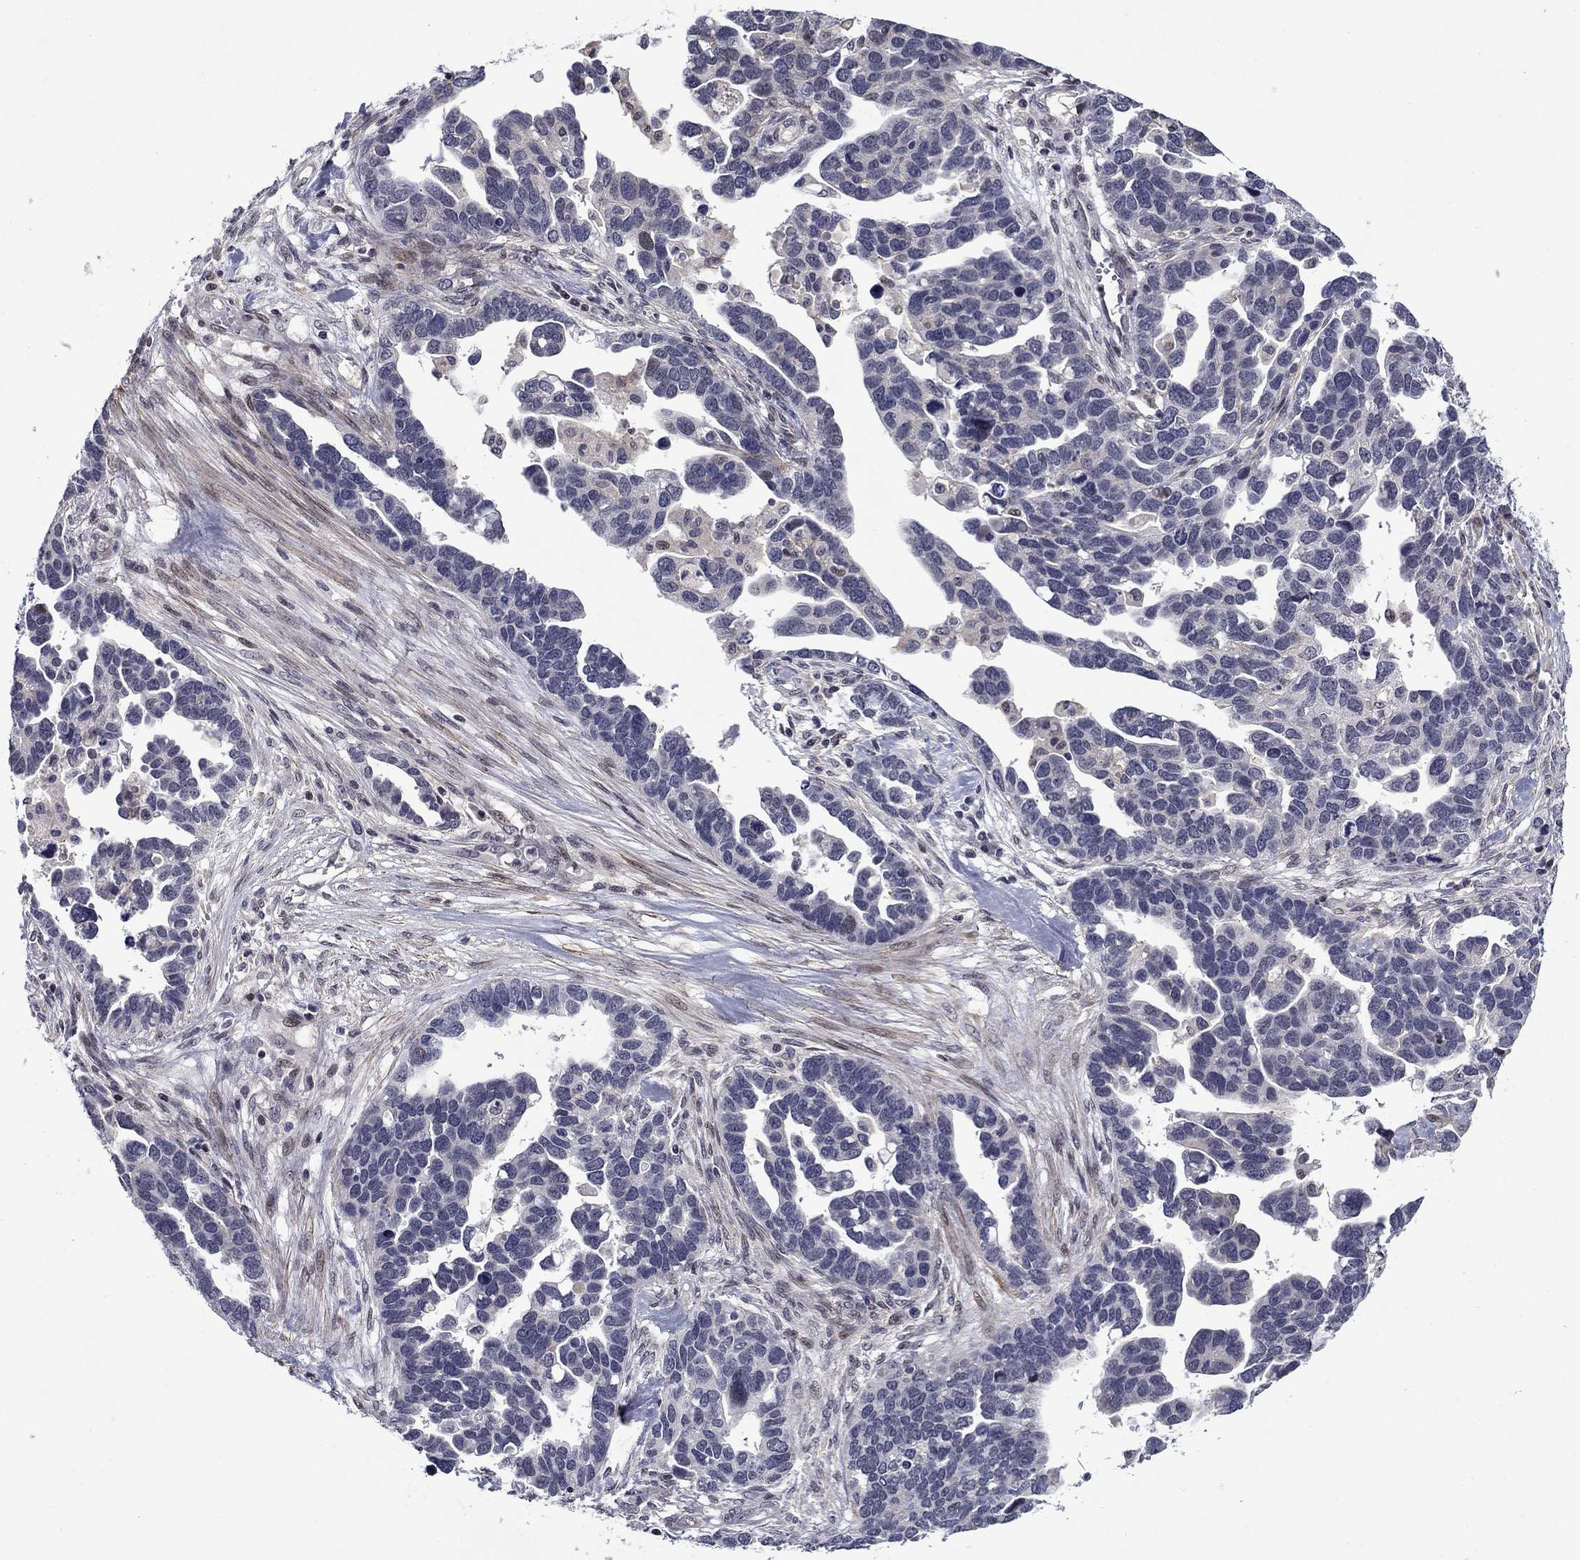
{"staining": {"intensity": "negative", "quantity": "none", "location": "none"}, "tissue": "ovarian cancer", "cell_type": "Tumor cells", "image_type": "cancer", "snomed": [{"axis": "morphology", "description": "Cystadenocarcinoma, serous, NOS"}, {"axis": "topography", "description": "Ovary"}], "caption": "The histopathology image reveals no staining of tumor cells in serous cystadenocarcinoma (ovarian).", "gene": "B3GAT1", "patient": {"sex": "female", "age": 54}}